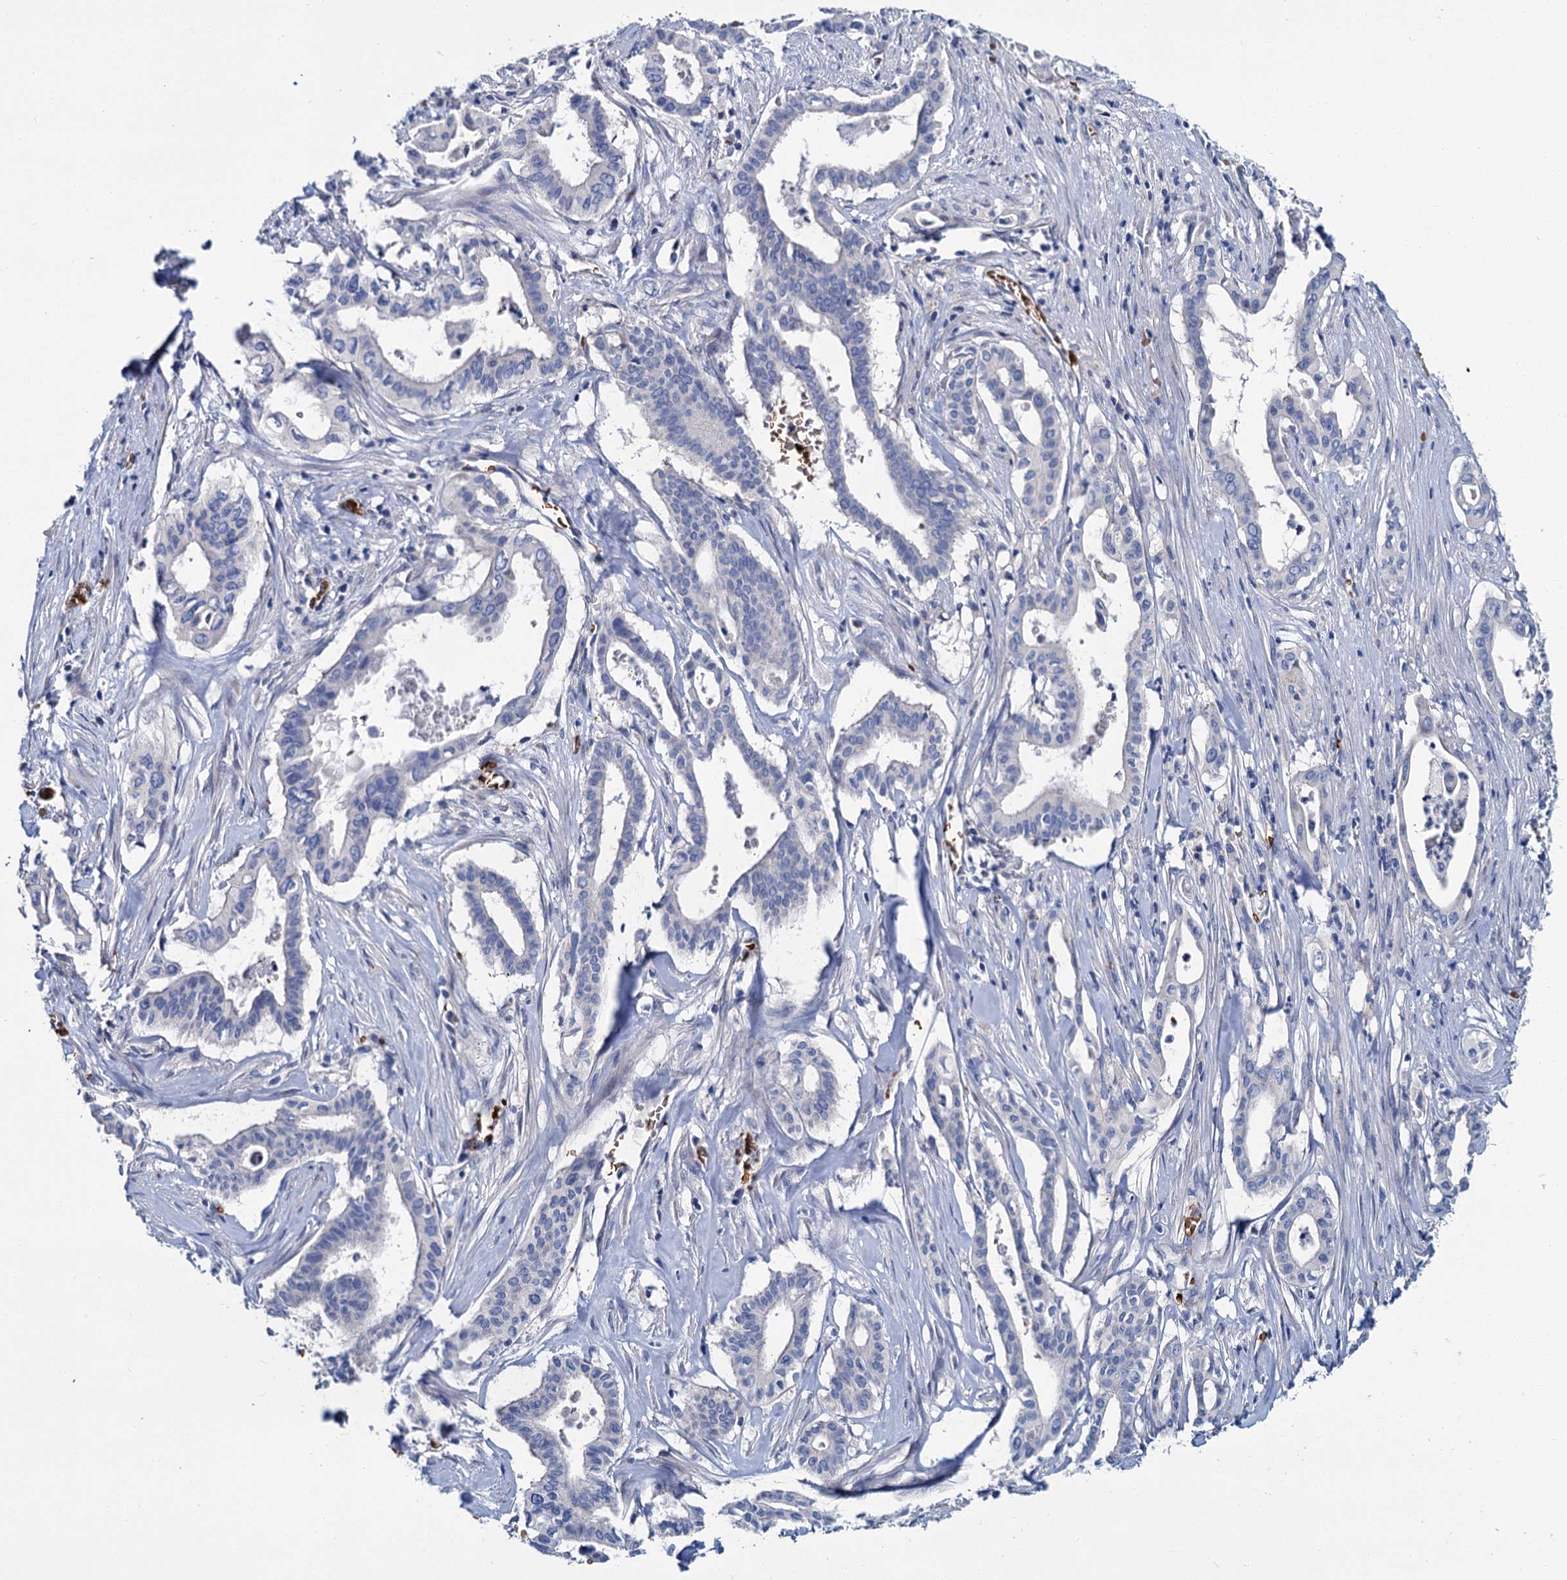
{"staining": {"intensity": "negative", "quantity": "none", "location": "none"}, "tissue": "pancreatic cancer", "cell_type": "Tumor cells", "image_type": "cancer", "snomed": [{"axis": "morphology", "description": "Adenocarcinoma, NOS"}, {"axis": "topography", "description": "Pancreas"}], "caption": "Immunohistochemical staining of pancreatic cancer reveals no significant expression in tumor cells.", "gene": "ATG2A", "patient": {"sex": "female", "age": 77}}